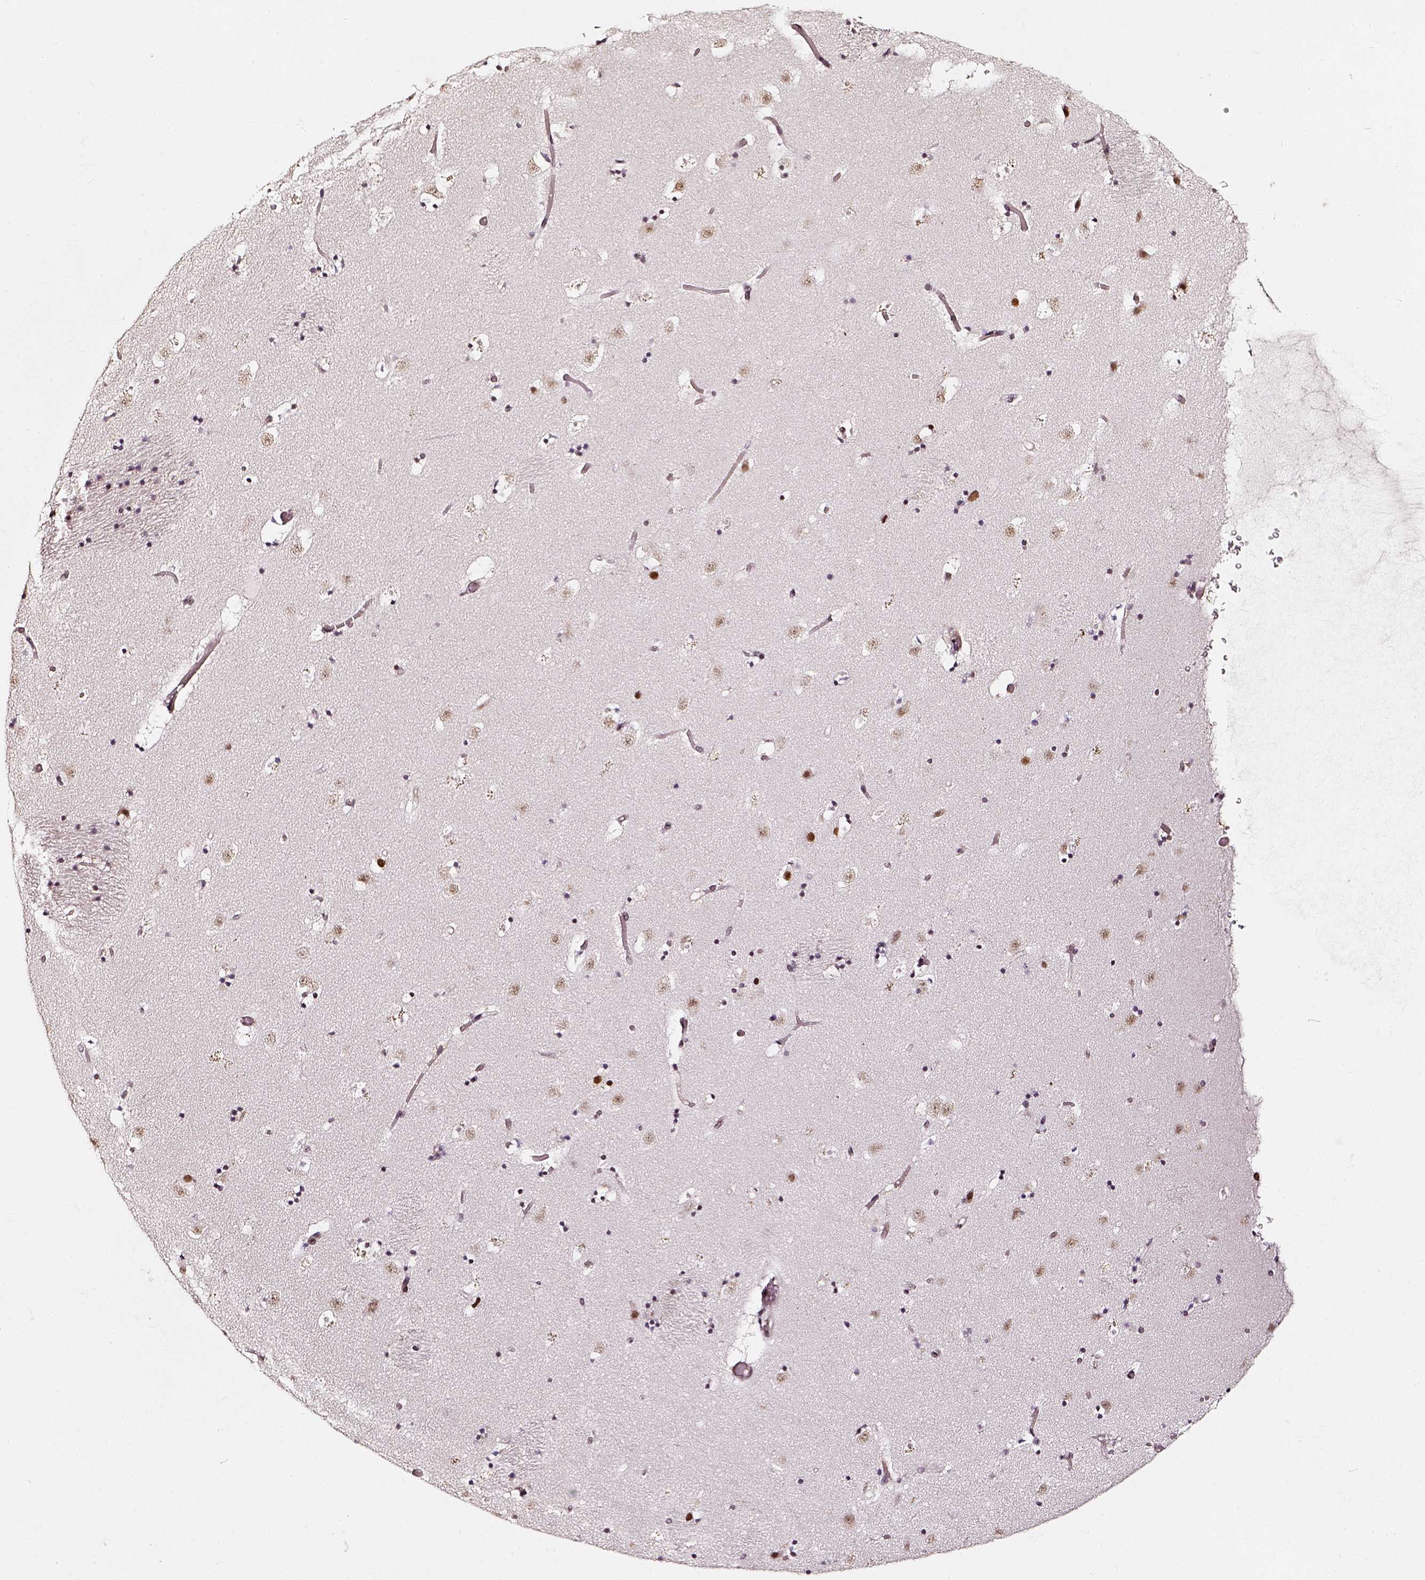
{"staining": {"intensity": "moderate", "quantity": "<25%", "location": "nuclear"}, "tissue": "caudate", "cell_type": "Glial cells", "image_type": "normal", "snomed": [{"axis": "morphology", "description": "Normal tissue, NOS"}, {"axis": "topography", "description": "Lateral ventricle wall"}], "caption": "Glial cells display low levels of moderate nuclear positivity in about <25% of cells in unremarkable human caudate.", "gene": "NACC1", "patient": {"sex": "female", "age": 42}}